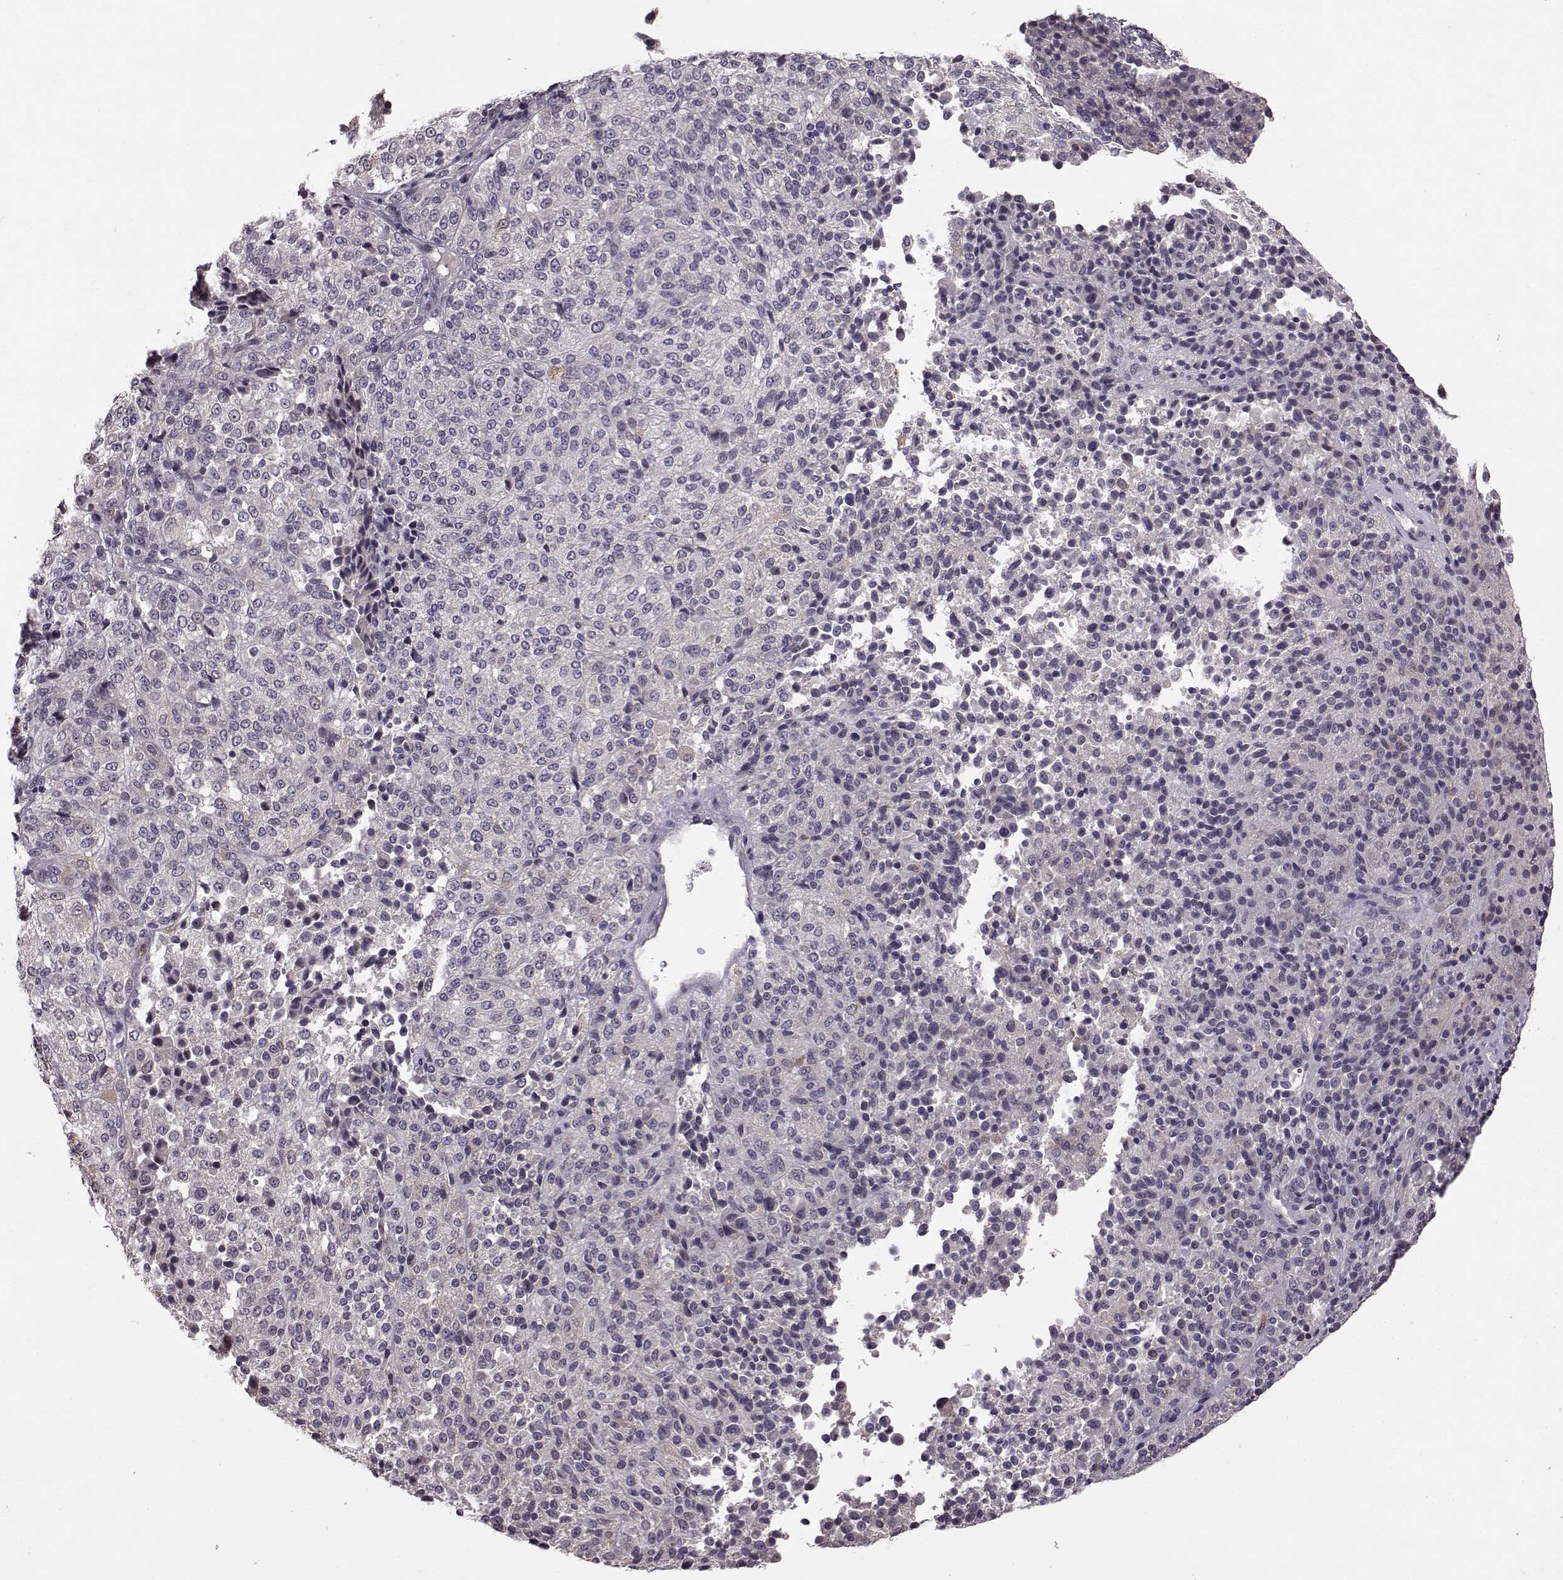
{"staining": {"intensity": "negative", "quantity": "none", "location": "none"}, "tissue": "melanoma", "cell_type": "Tumor cells", "image_type": "cancer", "snomed": [{"axis": "morphology", "description": "Malignant melanoma, Metastatic site"}, {"axis": "topography", "description": "Brain"}], "caption": "High power microscopy photomicrograph of an immunohistochemistry (IHC) micrograph of malignant melanoma (metastatic site), revealing no significant staining in tumor cells.", "gene": "NTRK2", "patient": {"sex": "female", "age": 56}}